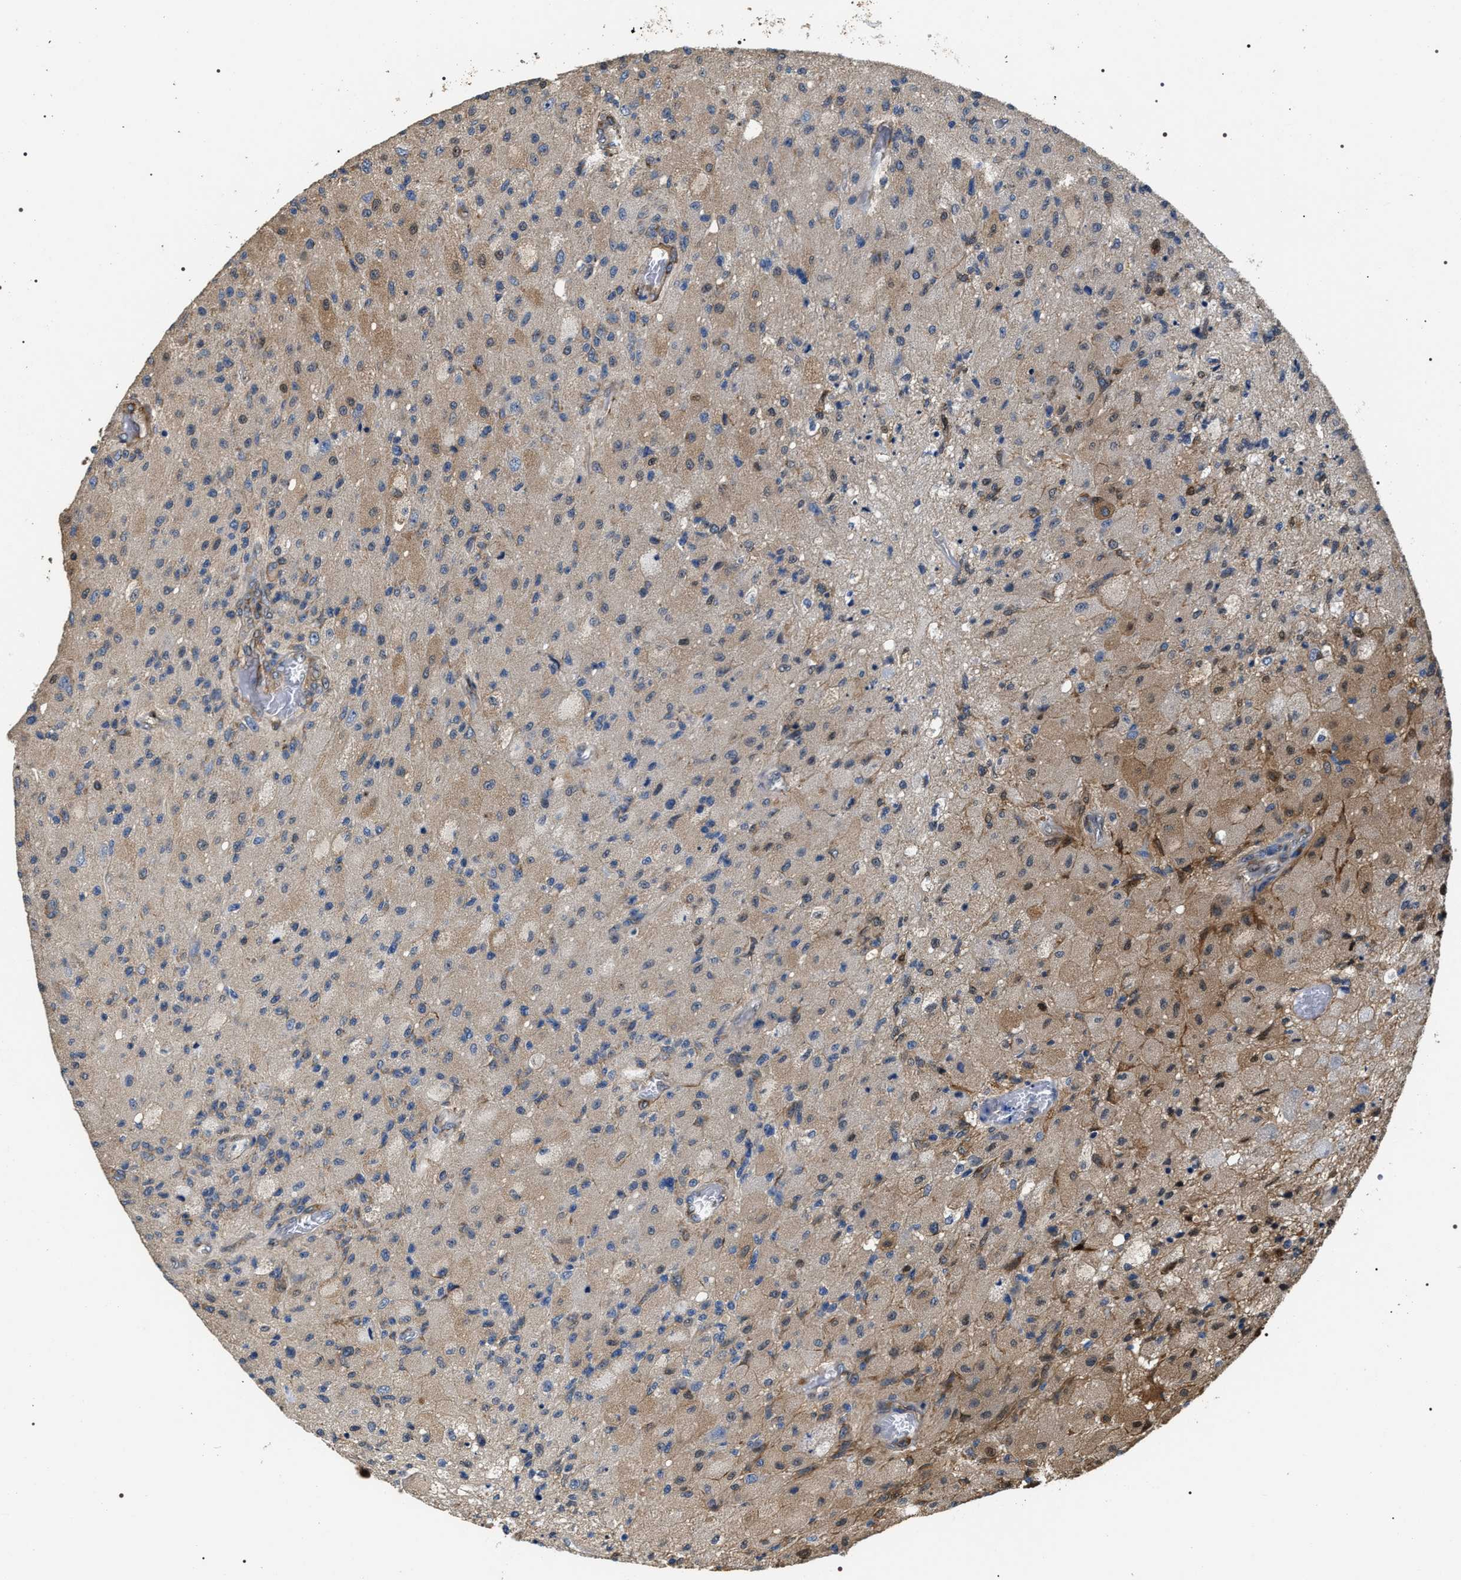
{"staining": {"intensity": "weak", "quantity": "25%-75%", "location": "cytoplasmic/membranous"}, "tissue": "glioma", "cell_type": "Tumor cells", "image_type": "cancer", "snomed": [{"axis": "morphology", "description": "Normal tissue, NOS"}, {"axis": "morphology", "description": "Glioma, malignant, High grade"}, {"axis": "topography", "description": "Cerebral cortex"}], "caption": "Tumor cells display weak cytoplasmic/membranous expression in approximately 25%-75% of cells in malignant high-grade glioma.", "gene": "ZC3HAV1L", "patient": {"sex": "male", "age": 77}}